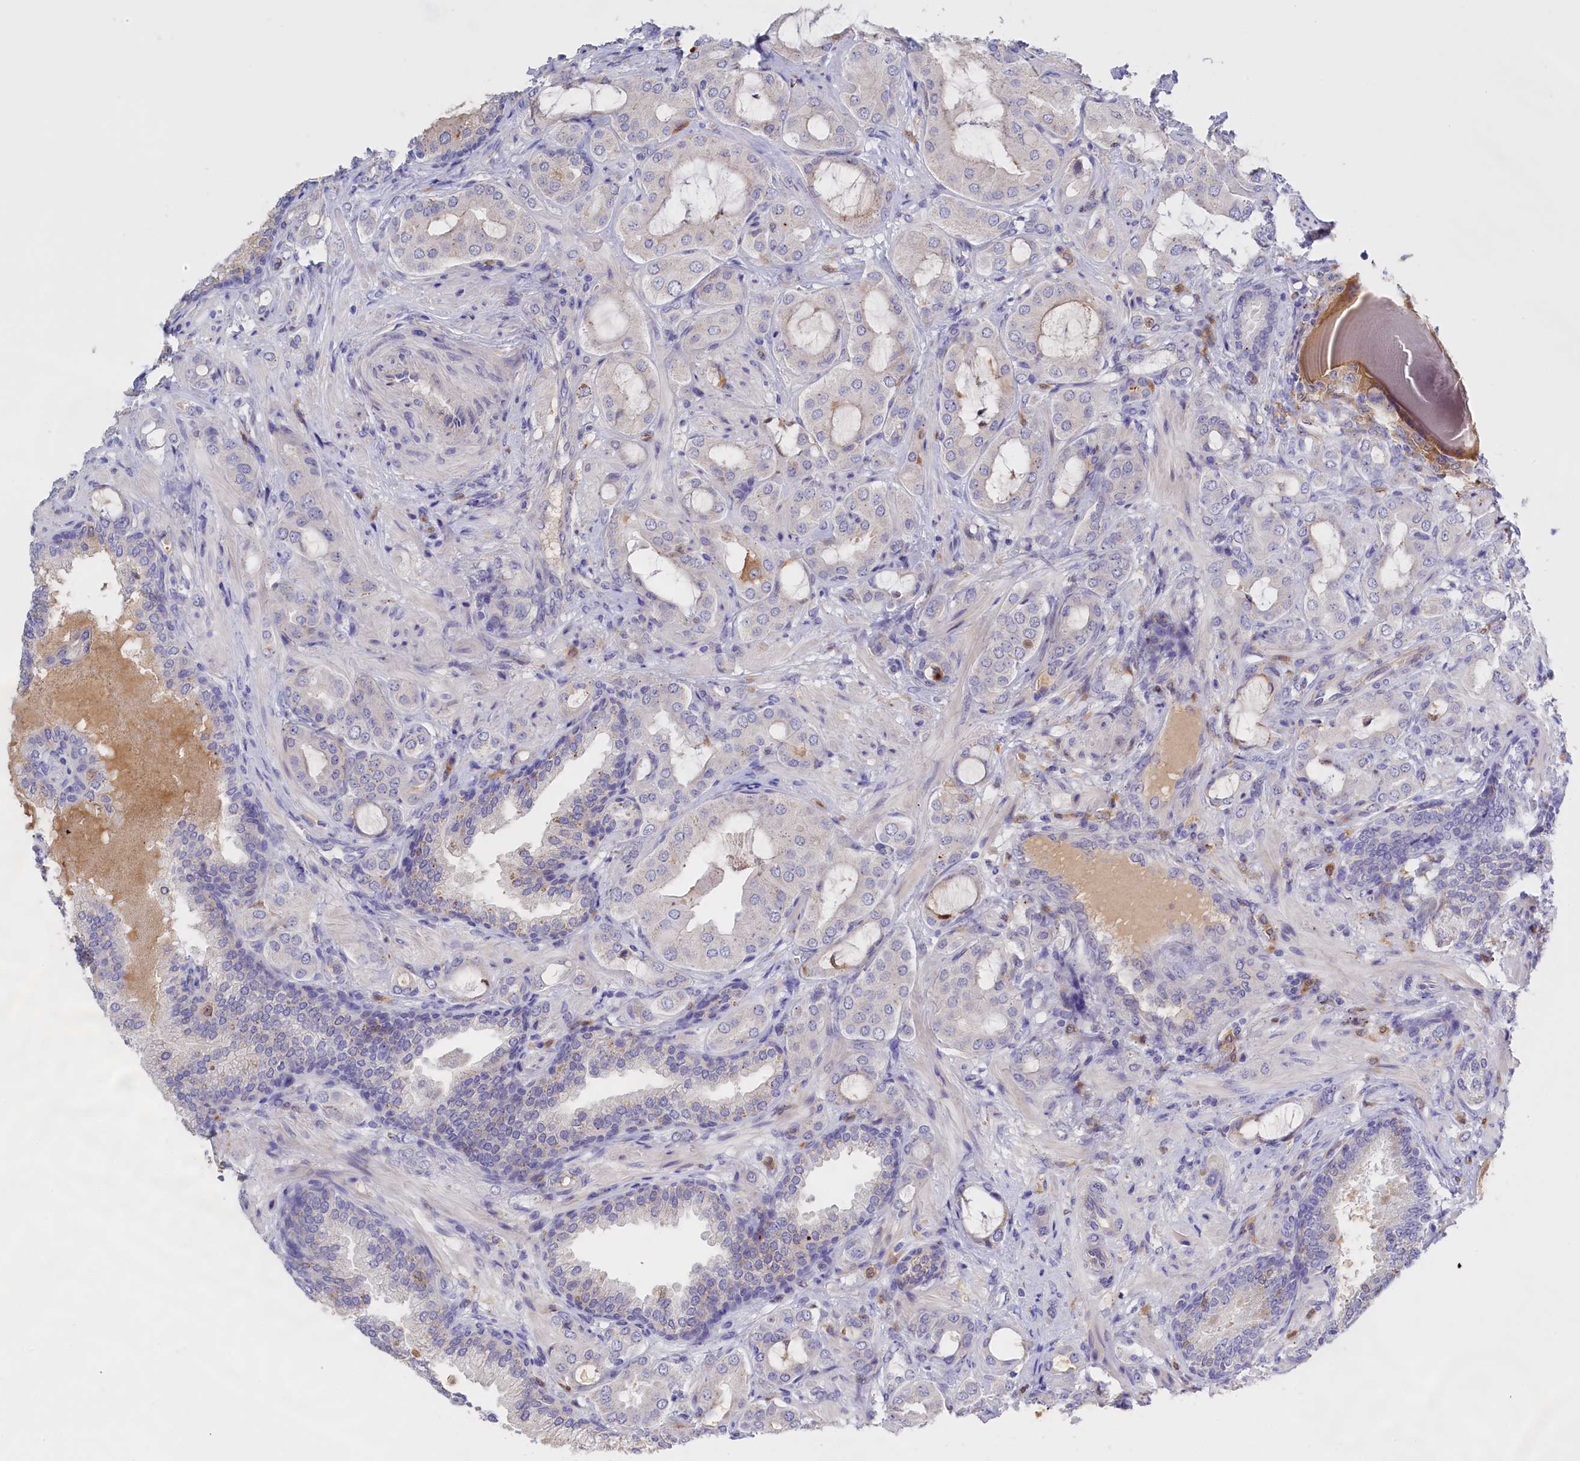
{"staining": {"intensity": "negative", "quantity": "none", "location": "none"}, "tissue": "prostate cancer", "cell_type": "Tumor cells", "image_type": "cancer", "snomed": [{"axis": "morphology", "description": "Adenocarcinoma, Low grade"}, {"axis": "topography", "description": "Prostate"}], "caption": "Immunohistochemistry (IHC) photomicrograph of neoplastic tissue: prostate cancer stained with DAB (3,3'-diaminobenzidine) shows no significant protein positivity in tumor cells.", "gene": "FAM149B1", "patient": {"sex": "male", "age": 57}}